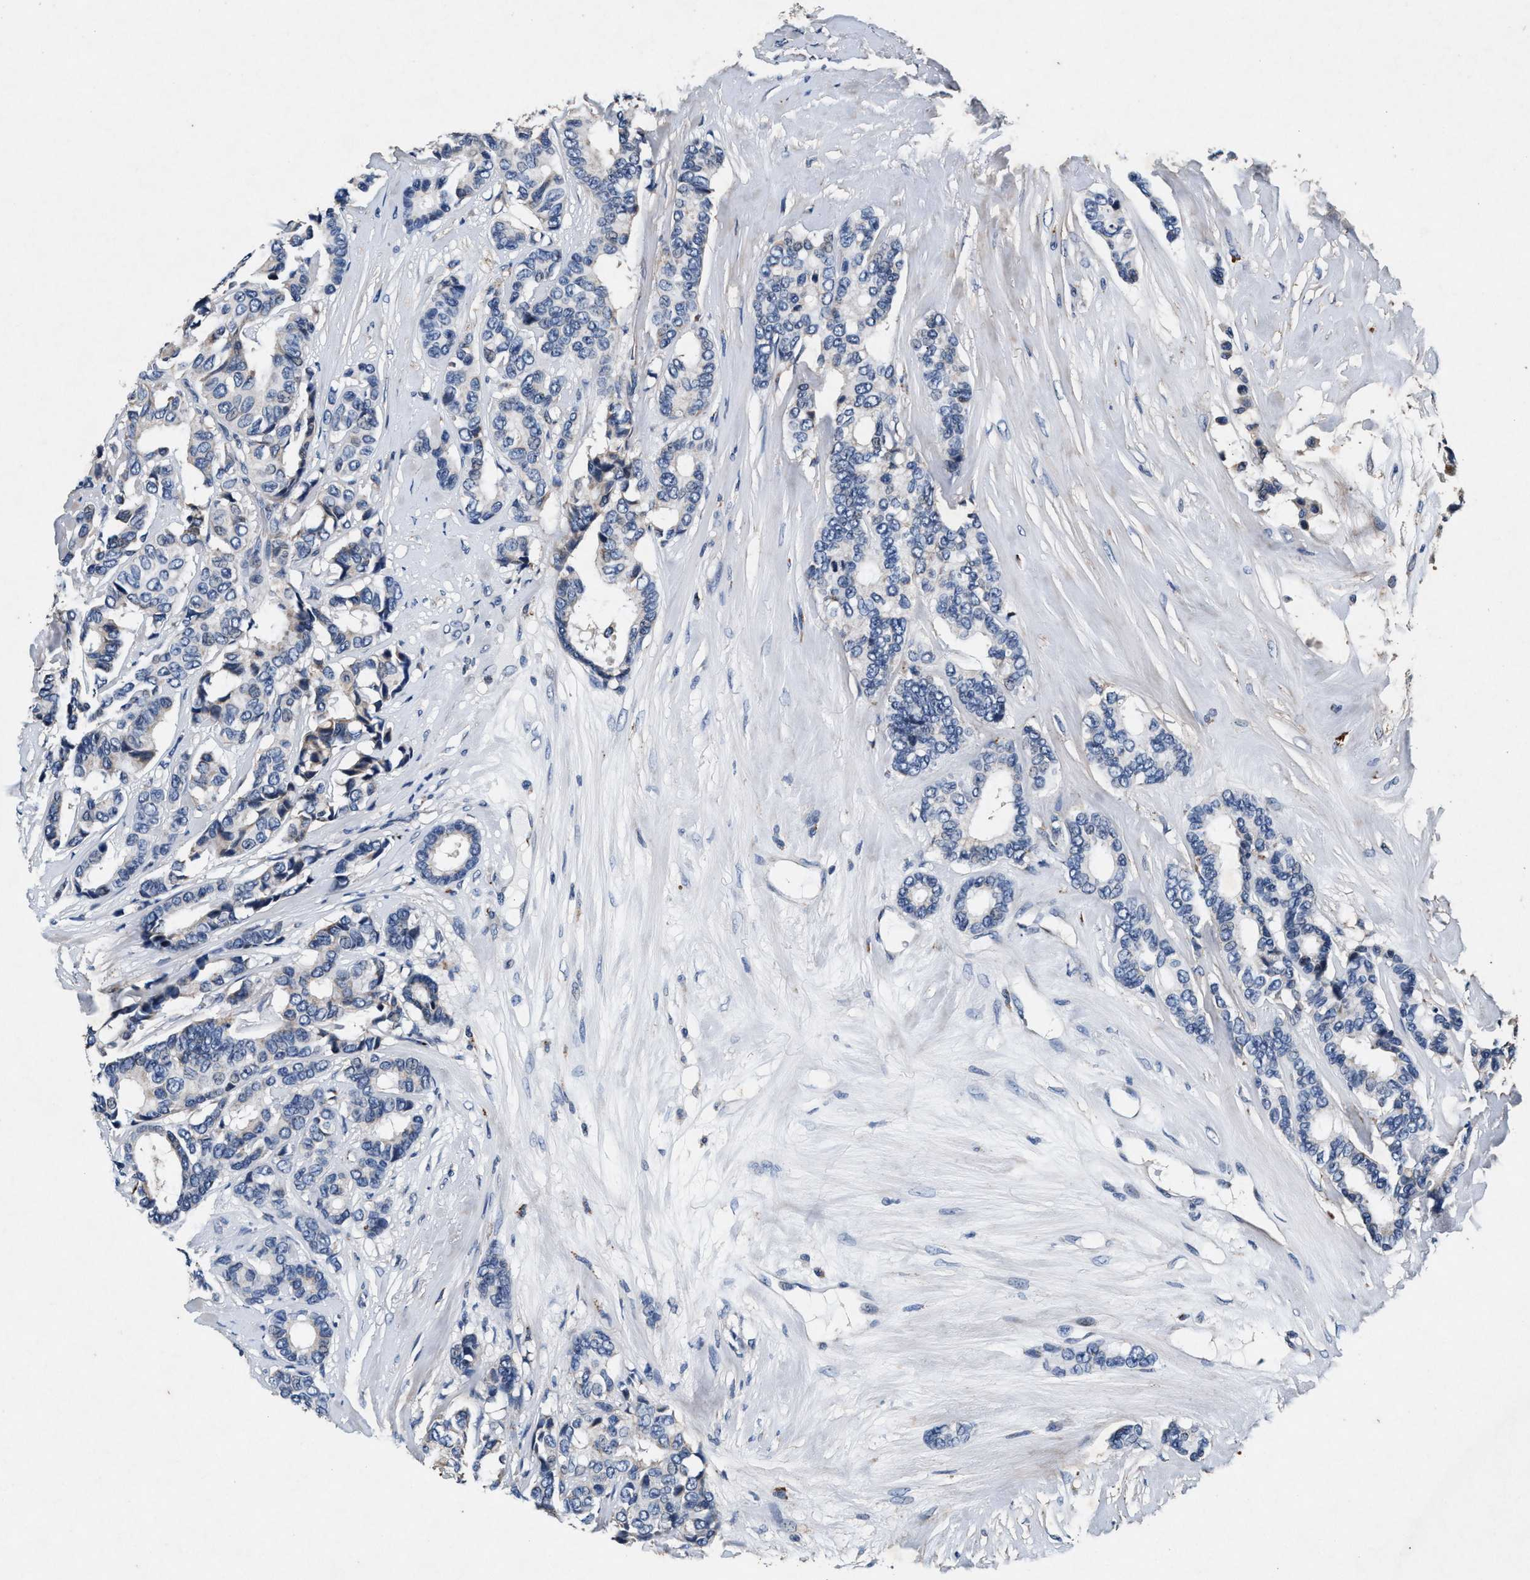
{"staining": {"intensity": "negative", "quantity": "none", "location": "none"}, "tissue": "breast cancer", "cell_type": "Tumor cells", "image_type": "cancer", "snomed": [{"axis": "morphology", "description": "Duct carcinoma"}, {"axis": "topography", "description": "Breast"}], "caption": "Immunohistochemistry (IHC) of human intraductal carcinoma (breast) demonstrates no expression in tumor cells. (DAB (3,3'-diaminobenzidine) immunohistochemistry, high magnification).", "gene": "PKD2L1", "patient": {"sex": "female", "age": 87}}